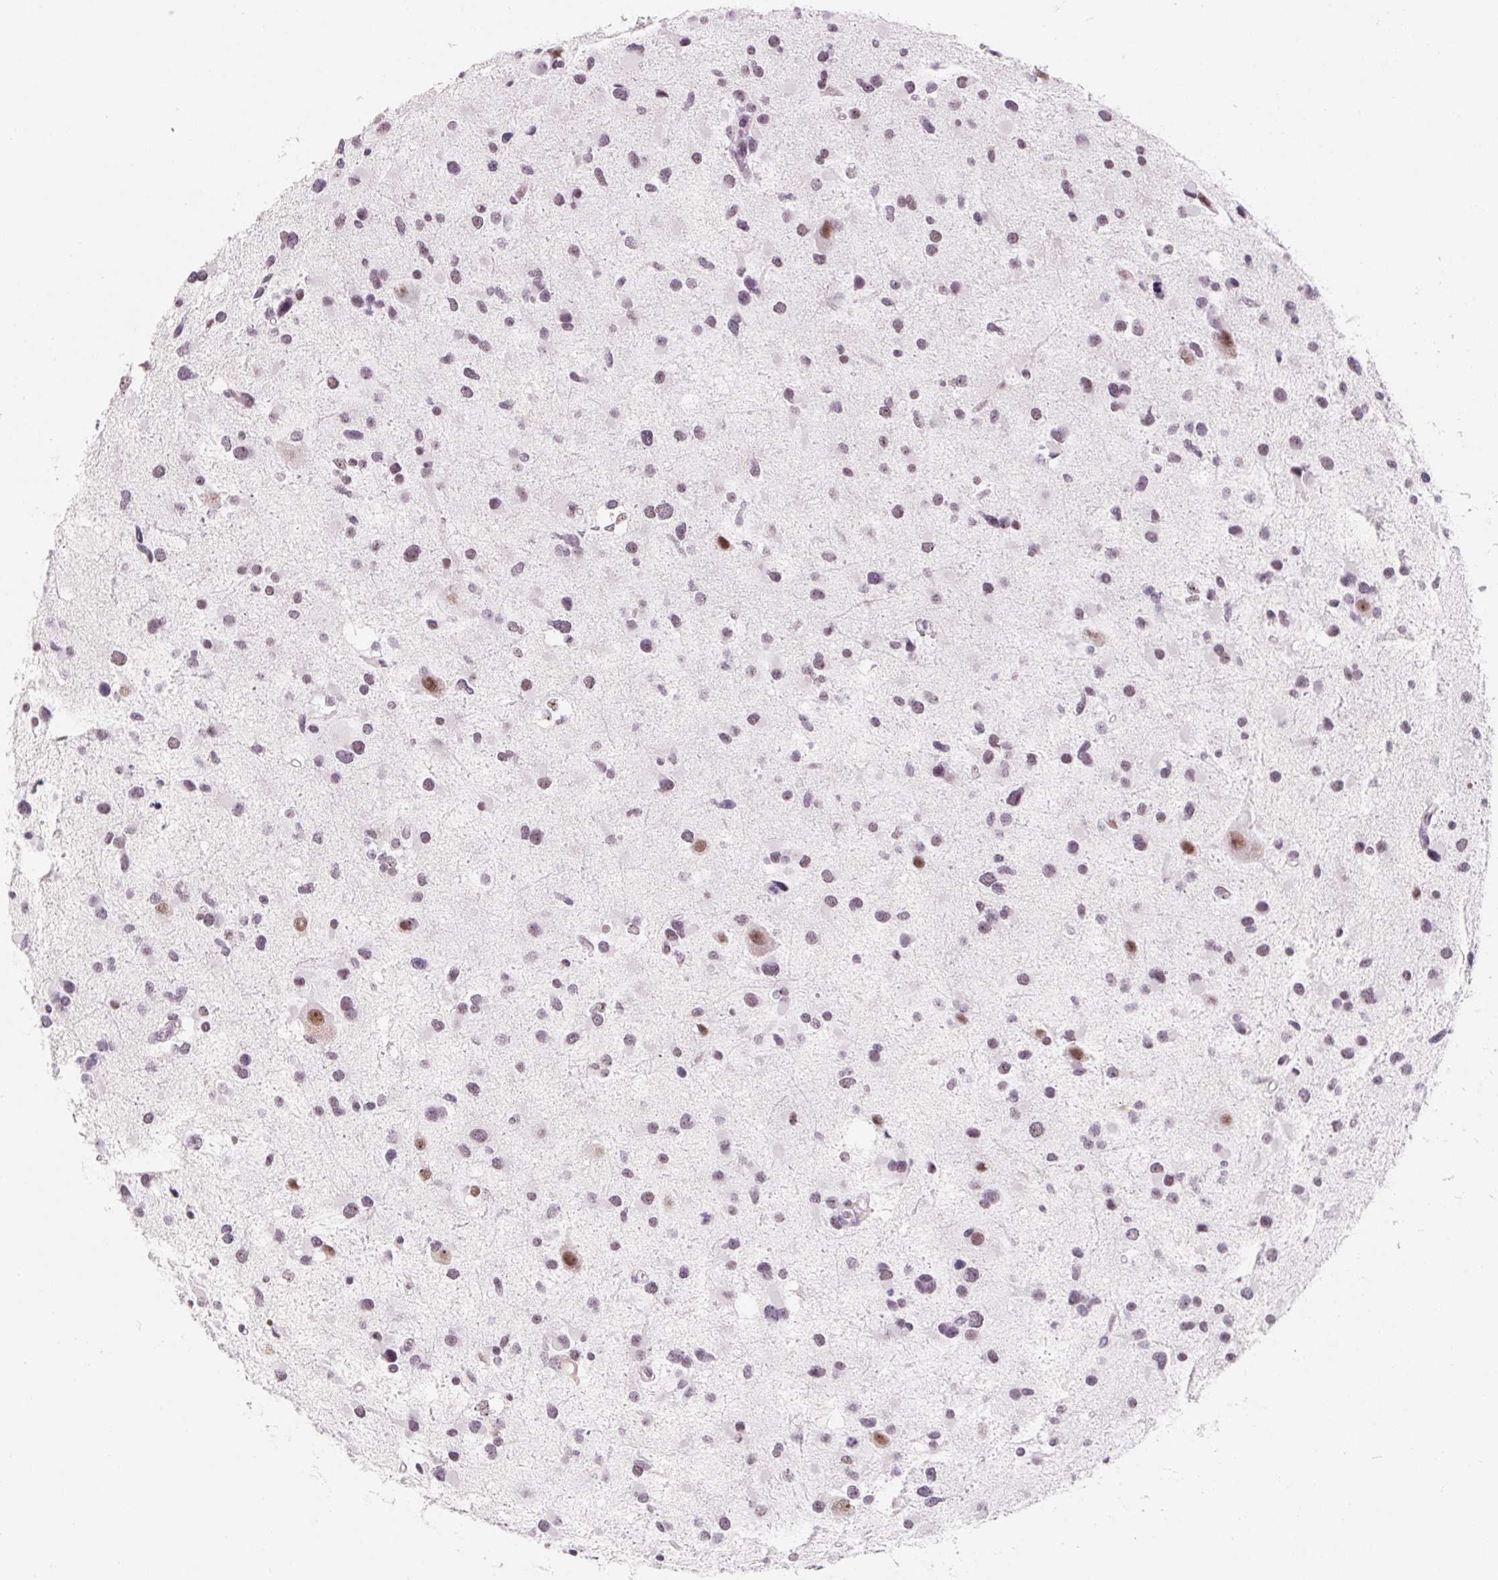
{"staining": {"intensity": "negative", "quantity": "none", "location": "none"}, "tissue": "glioma", "cell_type": "Tumor cells", "image_type": "cancer", "snomed": [{"axis": "morphology", "description": "Glioma, malignant, Low grade"}, {"axis": "topography", "description": "Brain"}], "caption": "Immunohistochemistry (IHC) of glioma displays no expression in tumor cells.", "gene": "ZIC4", "patient": {"sex": "female", "age": 32}}